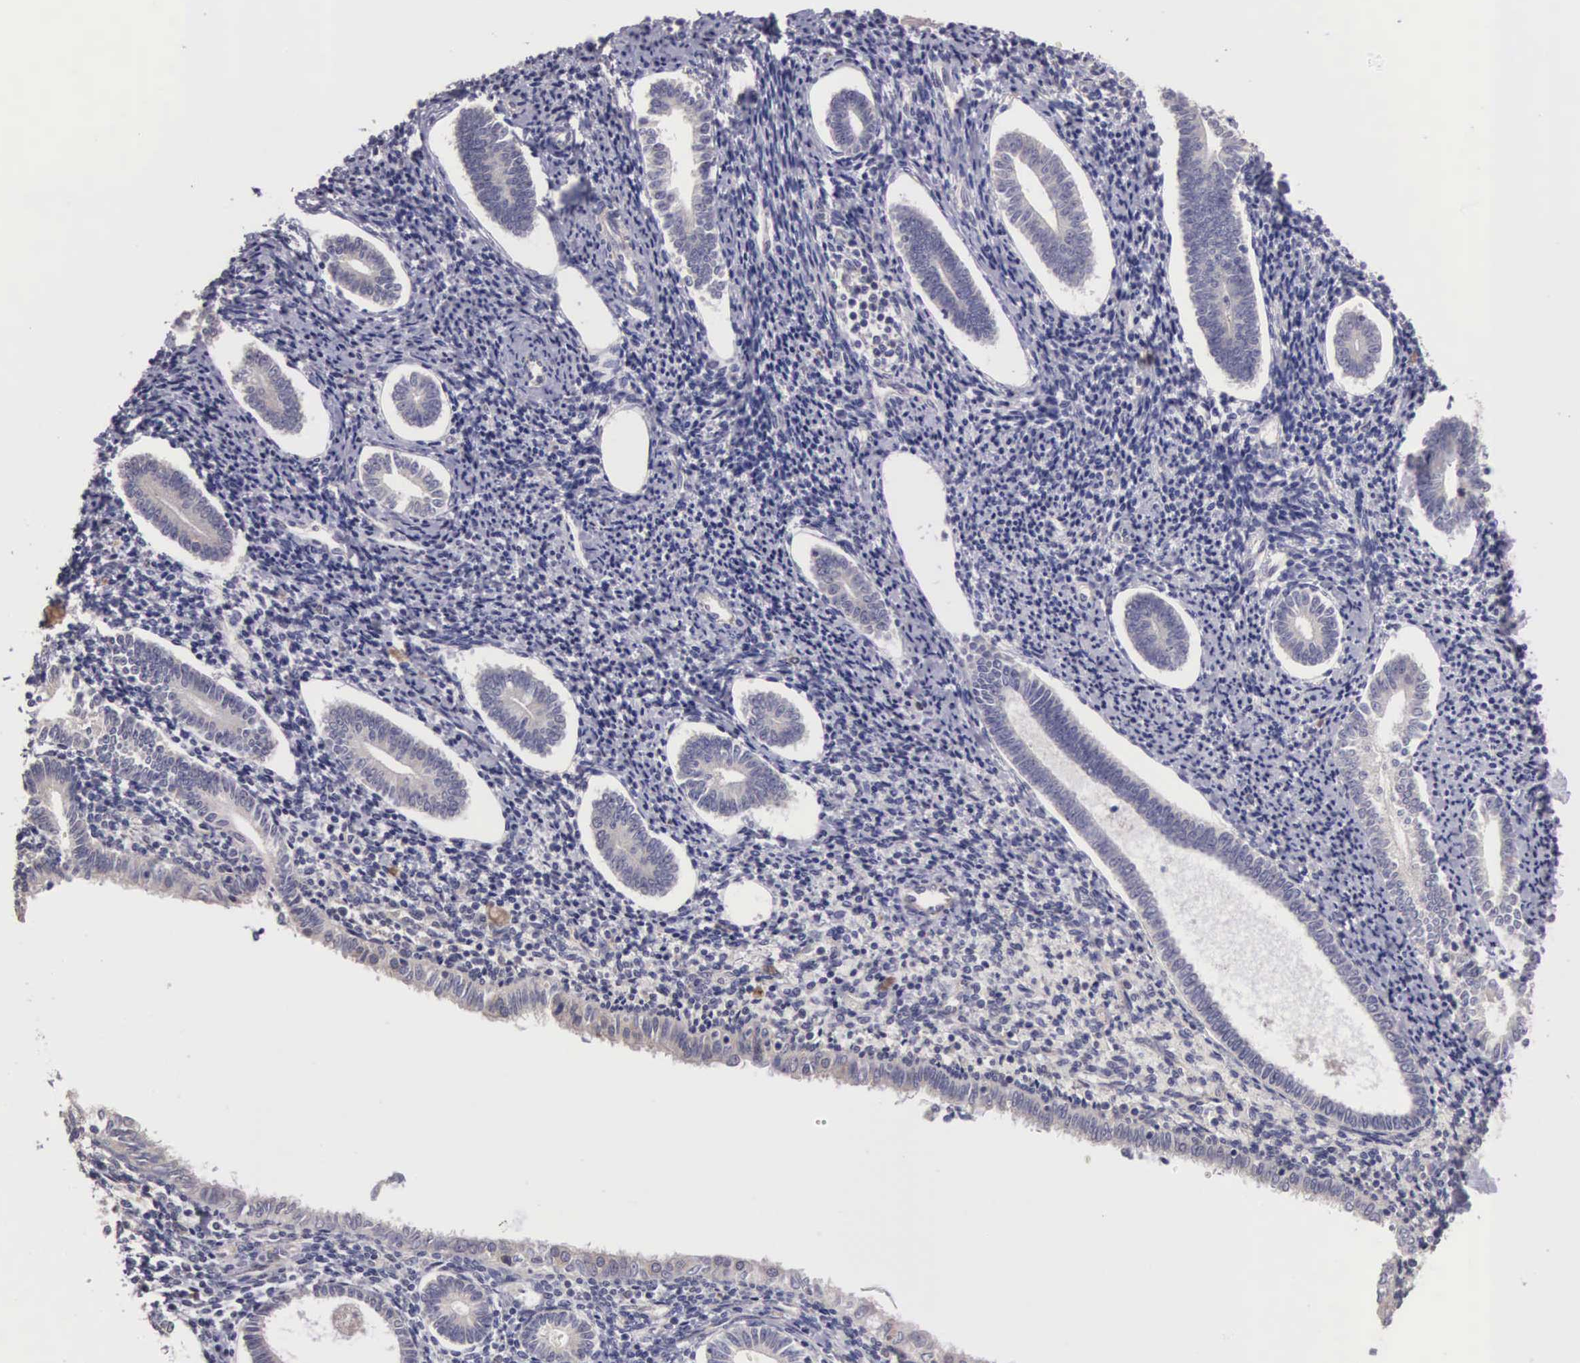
{"staining": {"intensity": "negative", "quantity": "none", "location": "none"}, "tissue": "endometrium", "cell_type": "Cells in endometrial stroma", "image_type": "normal", "snomed": [{"axis": "morphology", "description": "Normal tissue, NOS"}, {"axis": "topography", "description": "Endometrium"}], "caption": "This is an immunohistochemistry photomicrograph of unremarkable human endometrium. There is no positivity in cells in endometrial stroma.", "gene": "CDC45", "patient": {"sex": "female", "age": 52}}